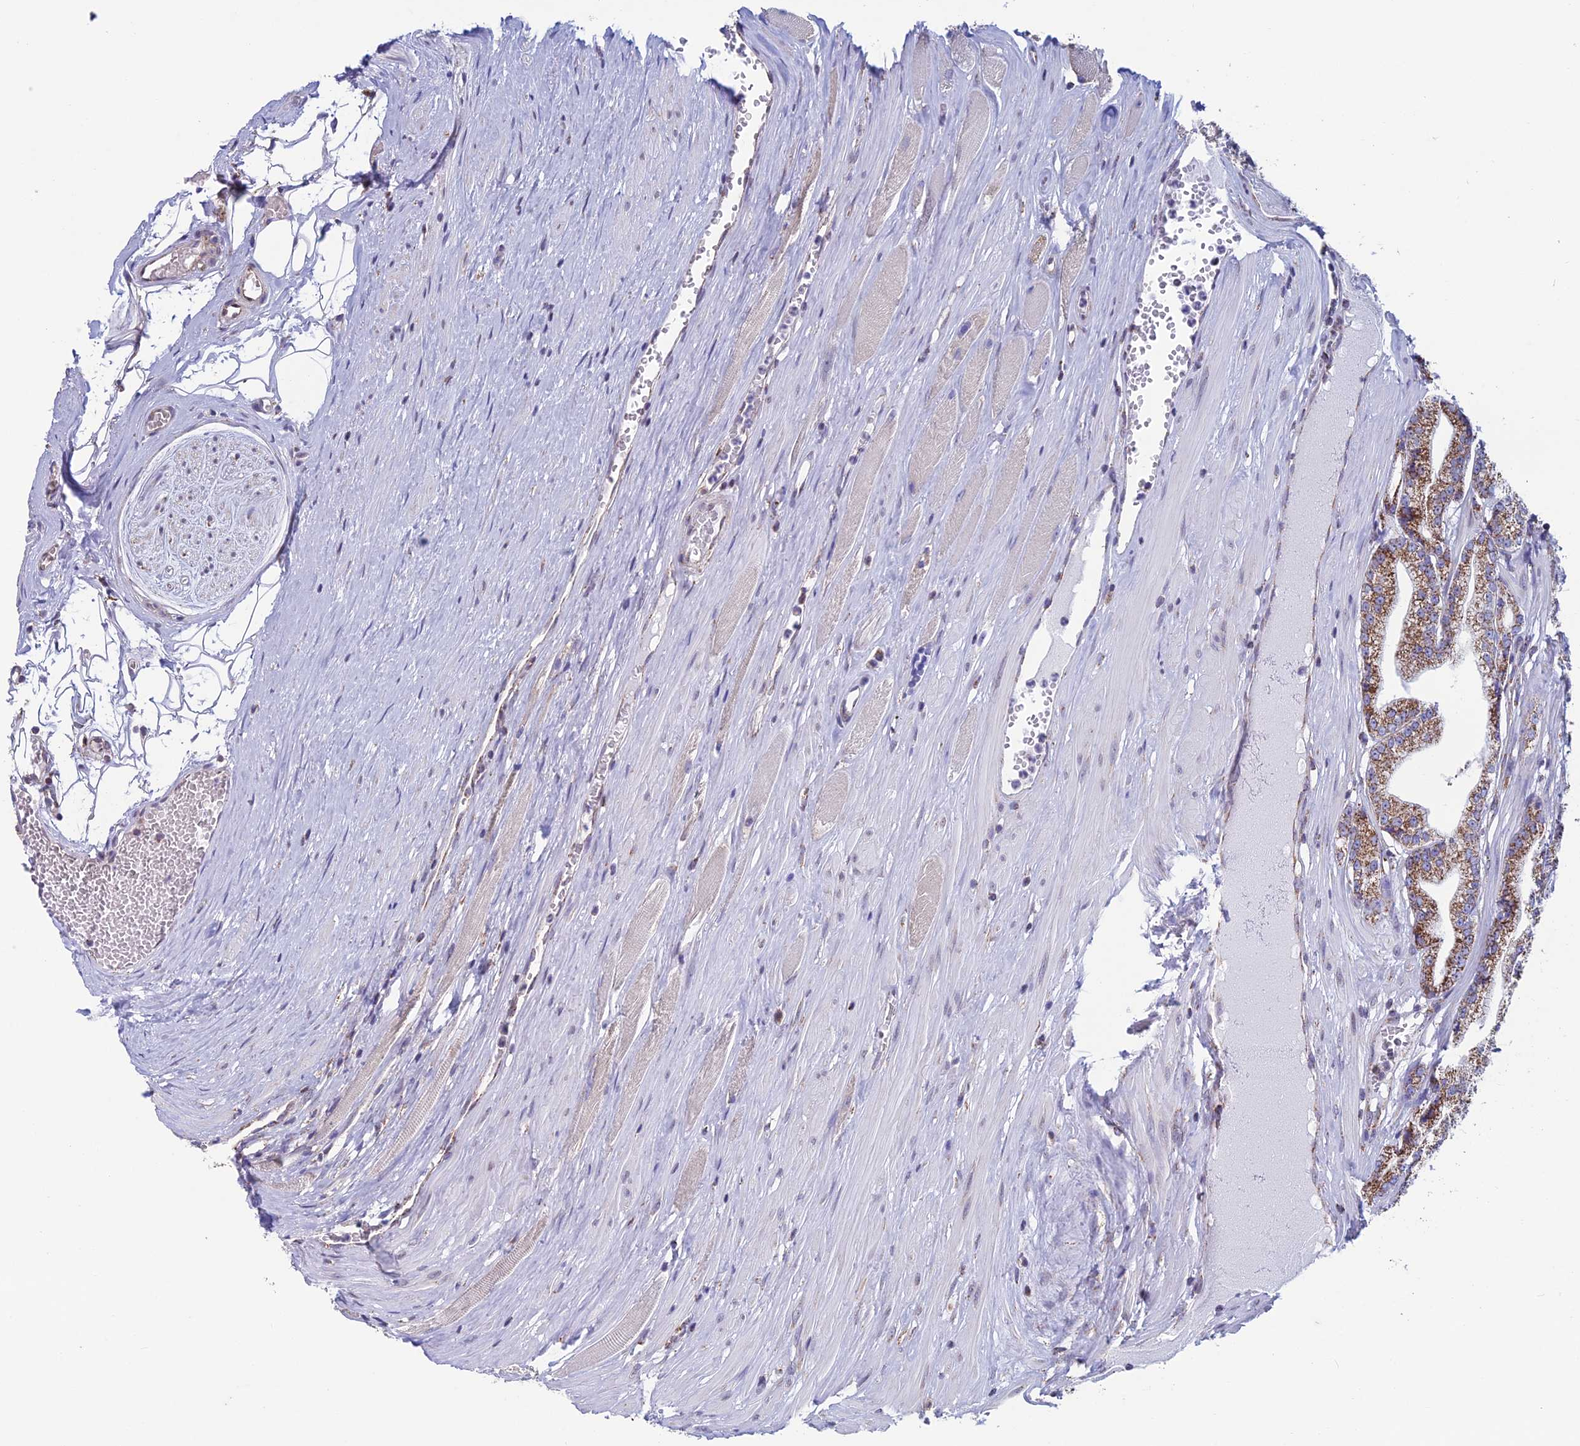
{"staining": {"intensity": "moderate", "quantity": ">75%", "location": "cytoplasmic/membranous"}, "tissue": "prostate cancer", "cell_type": "Tumor cells", "image_type": "cancer", "snomed": [{"axis": "morphology", "description": "Adenocarcinoma, High grade"}, {"axis": "topography", "description": "Prostate"}], "caption": "Moderate cytoplasmic/membranous protein staining is appreciated in approximately >75% of tumor cells in prostate cancer.", "gene": "ZNG1B", "patient": {"sex": "male", "age": 67}}